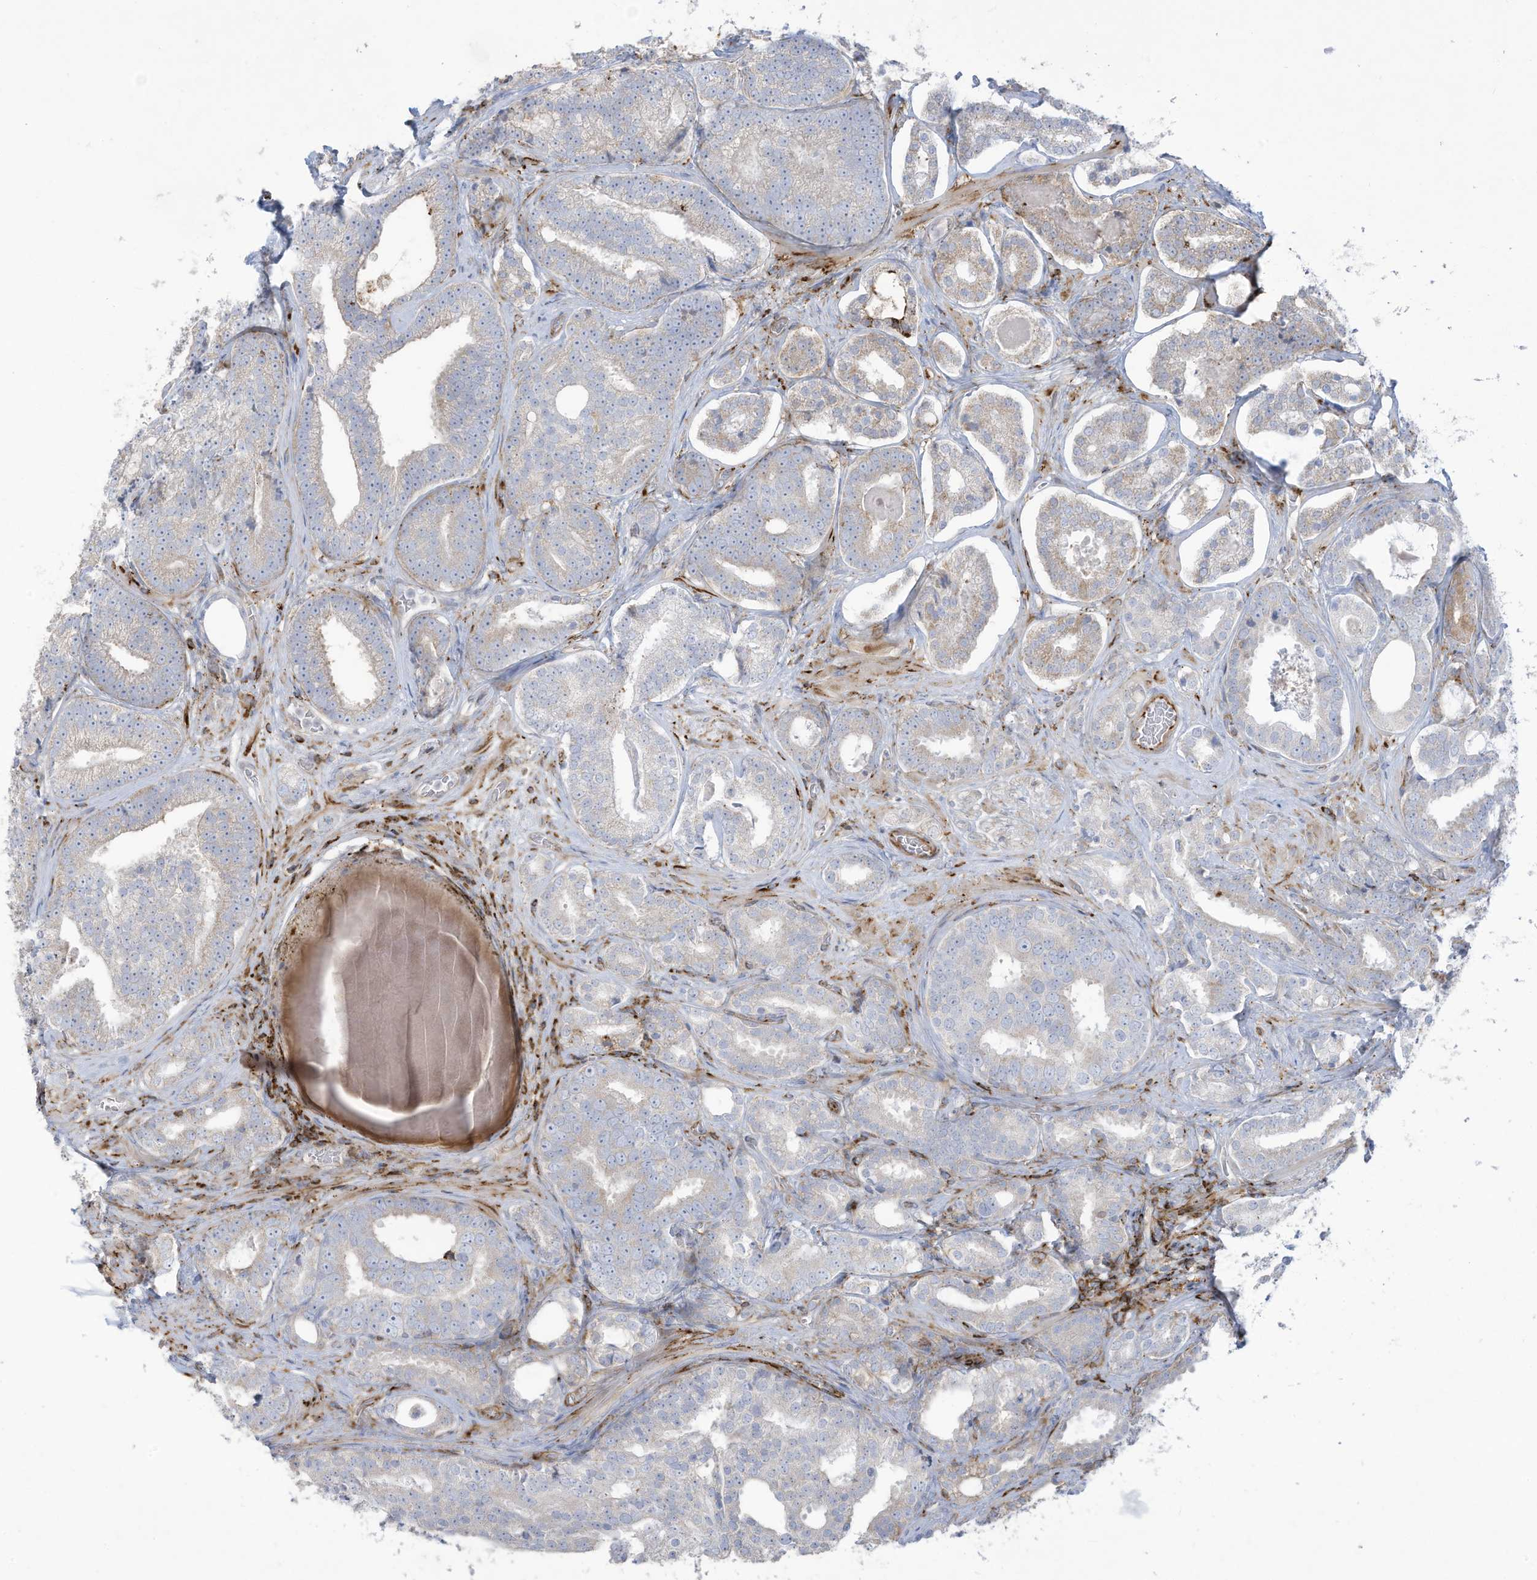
{"staining": {"intensity": "negative", "quantity": "none", "location": "none"}, "tissue": "prostate cancer", "cell_type": "Tumor cells", "image_type": "cancer", "snomed": [{"axis": "morphology", "description": "Adenocarcinoma, High grade"}, {"axis": "topography", "description": "Prostate"}], "caption": "Immunohistochemistry histopathology image of prostate cancer (high-grade adenocarcinoma) stained for a protein (brown), which exhibits no positivity in tumor cells.", "gene": "THNSL2", "patient": {"sex": "male", "age": 60}}